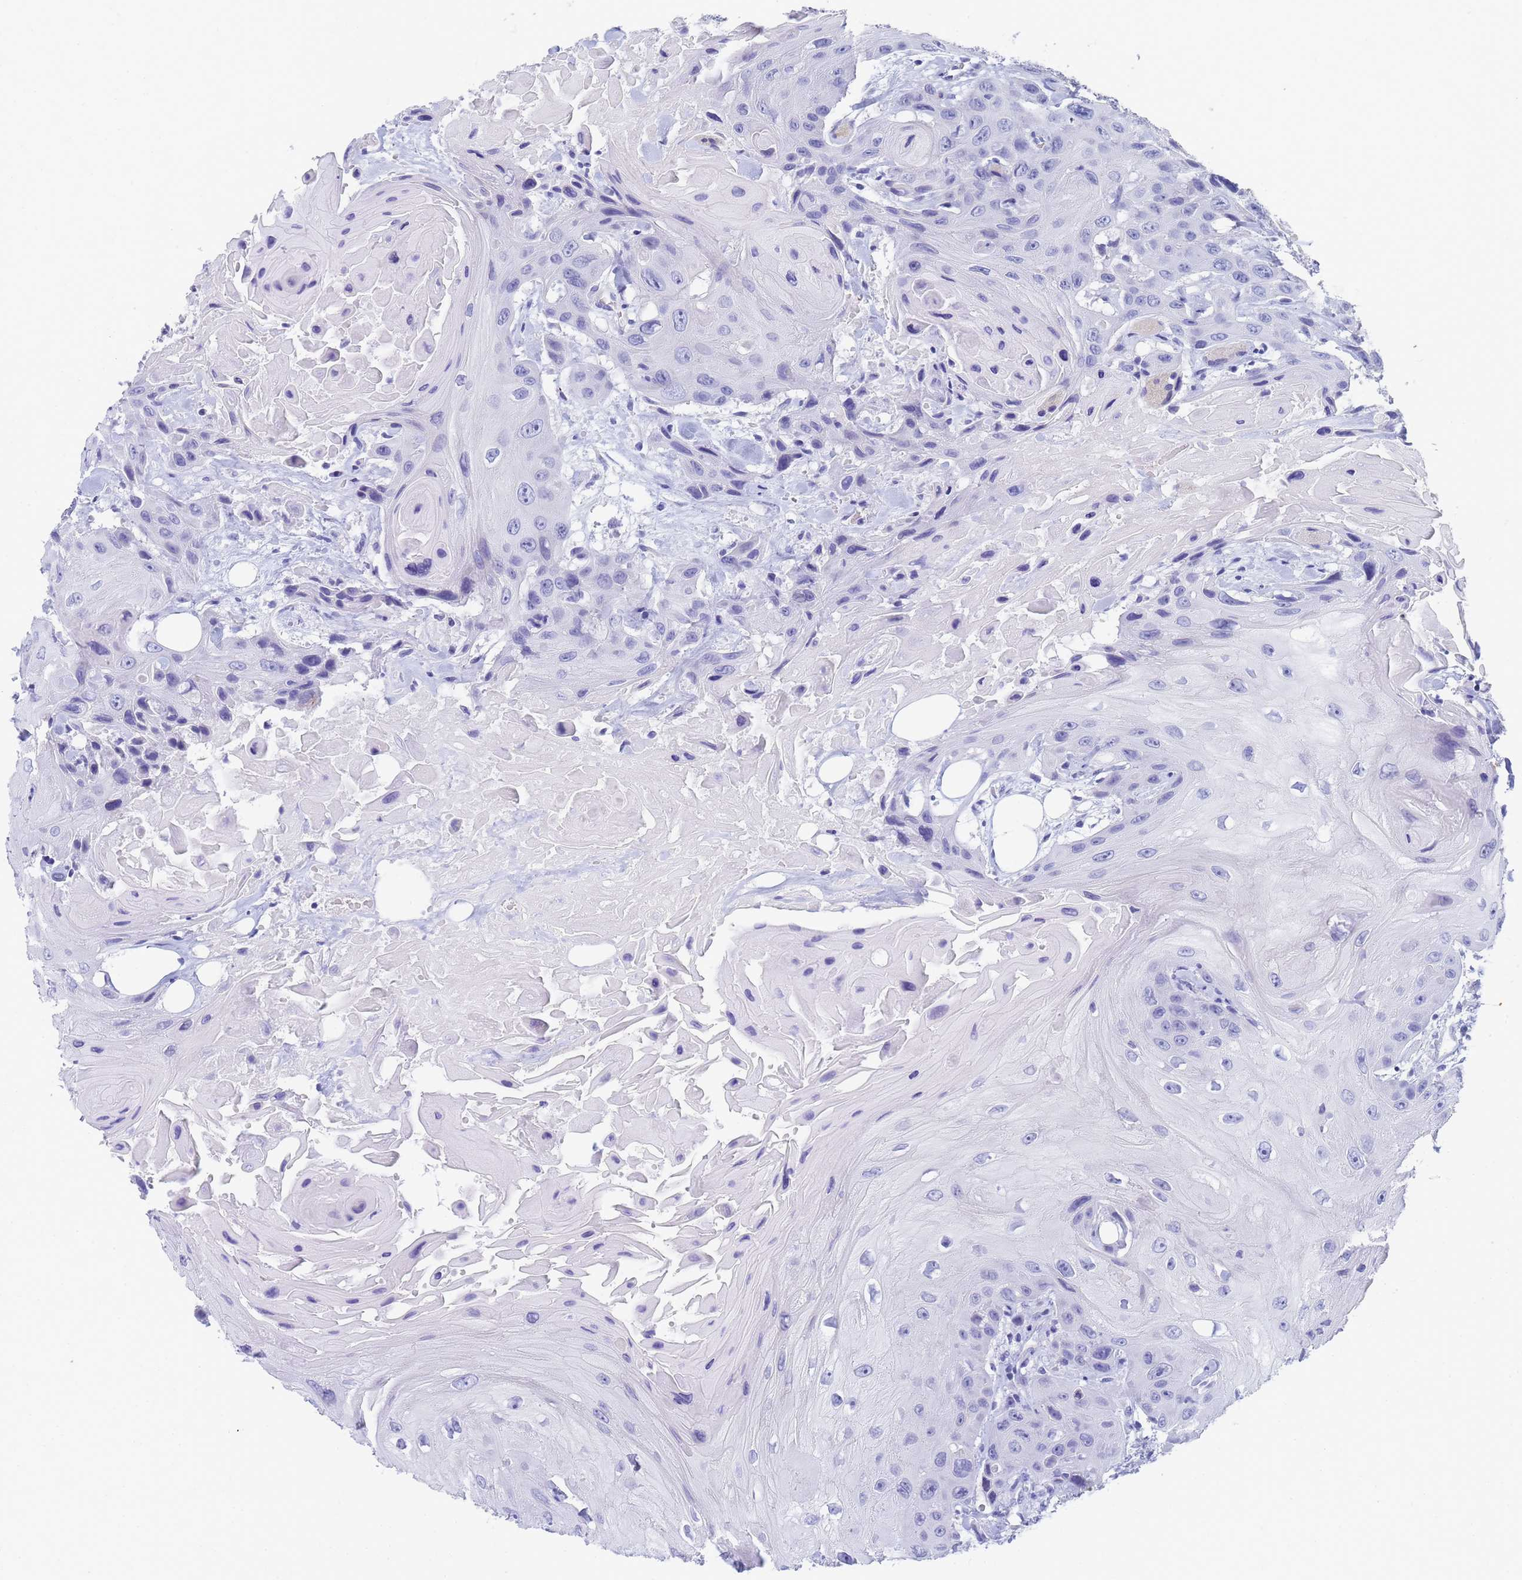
{"staining": {"intensity": "negative", "quantity": "none", "location": "none"}, "tissue": "head and neck cancer", "cell_type": "Tumor cells", "image_type": "cancer", "snomed": [{"axis": "morphology", "description": "Squamous cell carcinoma, NOS"}, {"axis": "topography", "description": "Head-Neck"}], "caption": "Immunohistochemistry (IHC) micrograph of neoplastic tissue: human head and neck cancer stained with DAB (3,3'-diaminobenzidine) demonstrates no significant protein expression in tumor cells.", "gene": "STATH", "patient": {"sex": "male", "age": 81}}